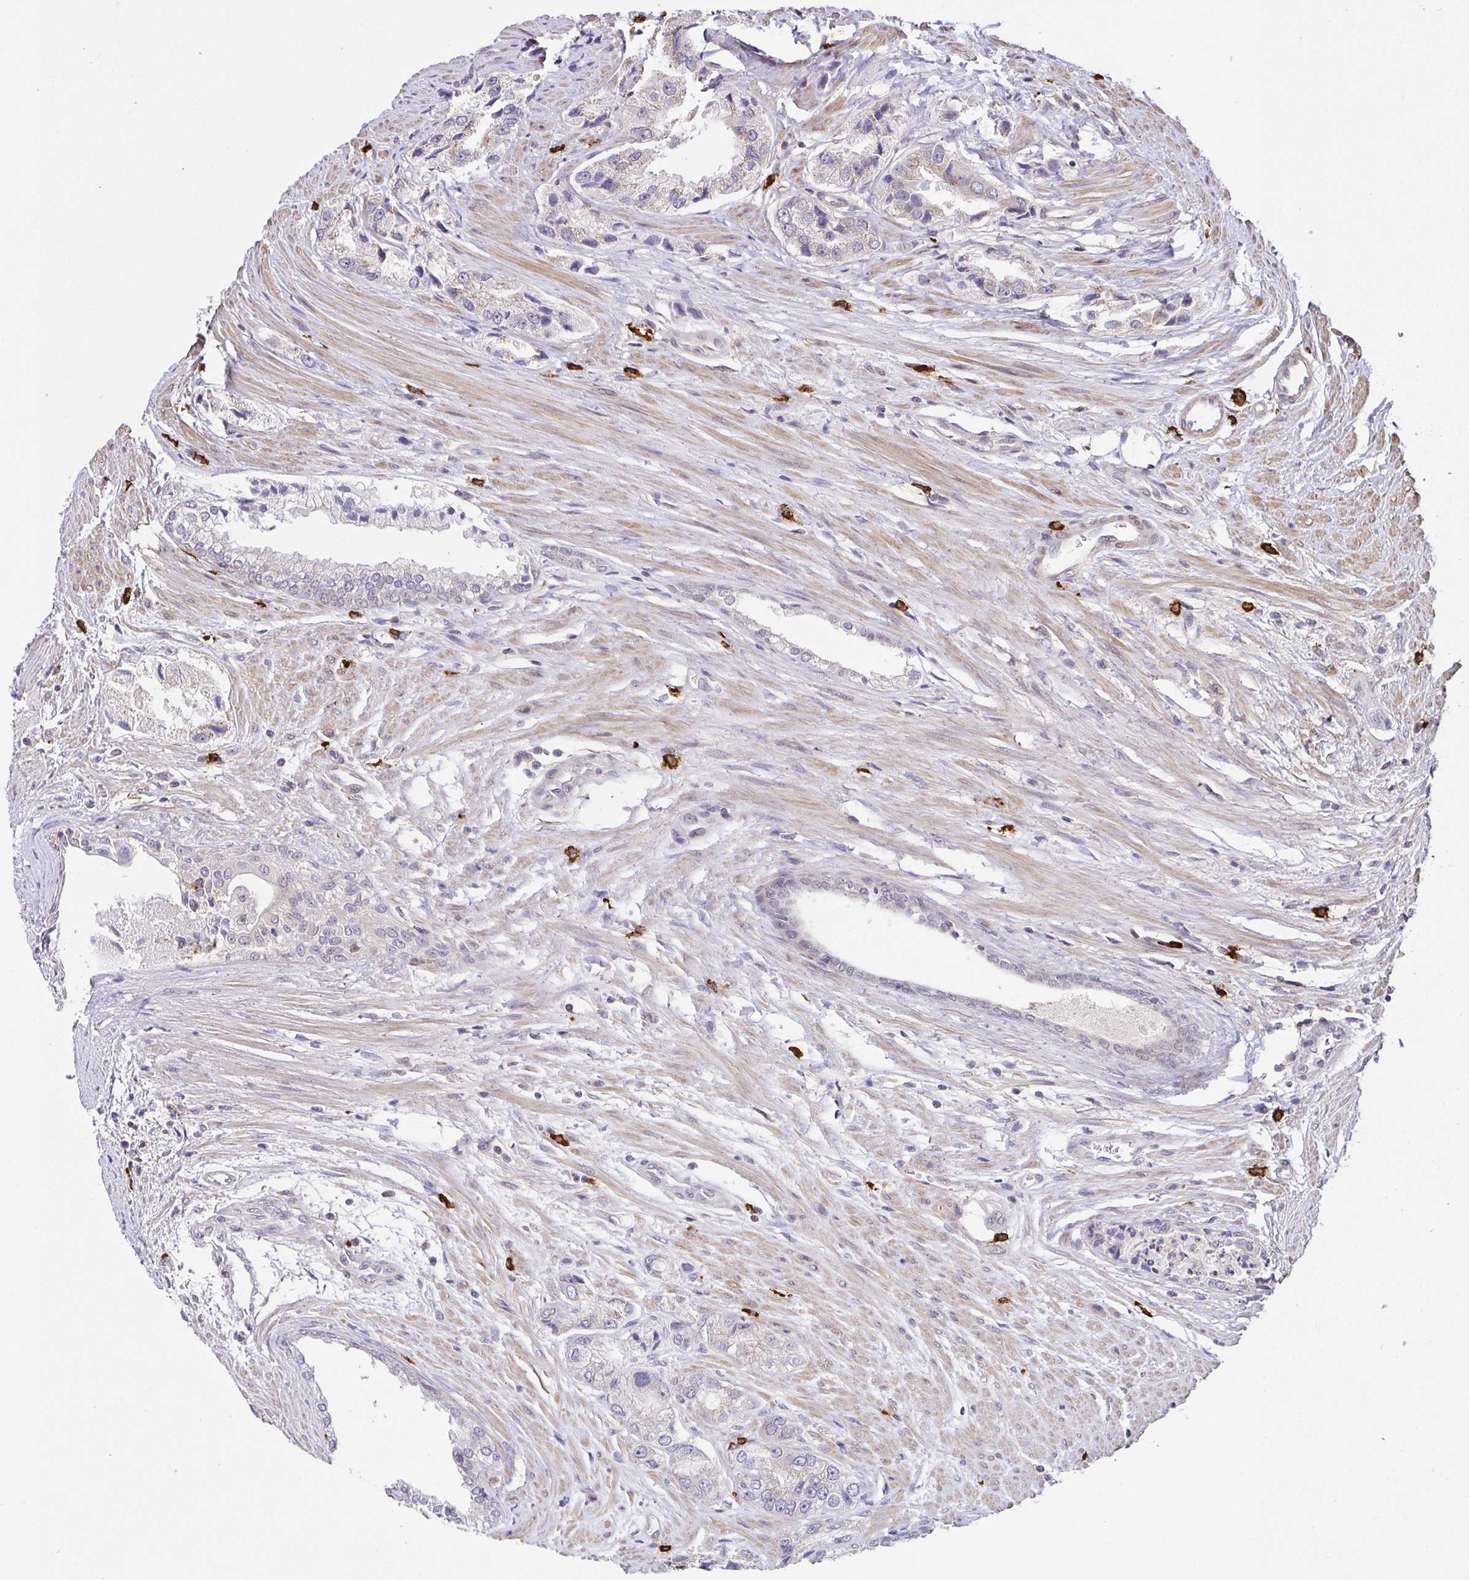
{"staining": {"intensity": "weak", "quantity": "<25%", "location": "cytoplasmic/membranous"}, "tissue": "prostate cancer", "cell_type": "Tumor cells", "image_type": "cancer", "snomed": [{"axis": "morphology", "description": "Adenocarcinoma, Low grade"}, {"axis": "topography", "description": "Prostate"}], "caption": "This is a image of immunohistochemistry staining of prostate low-grade adenocarcinoma, which shows no staining in tumor cells.", "gene": "PREPL", "patient": {"sex": "male", "age": 69}}